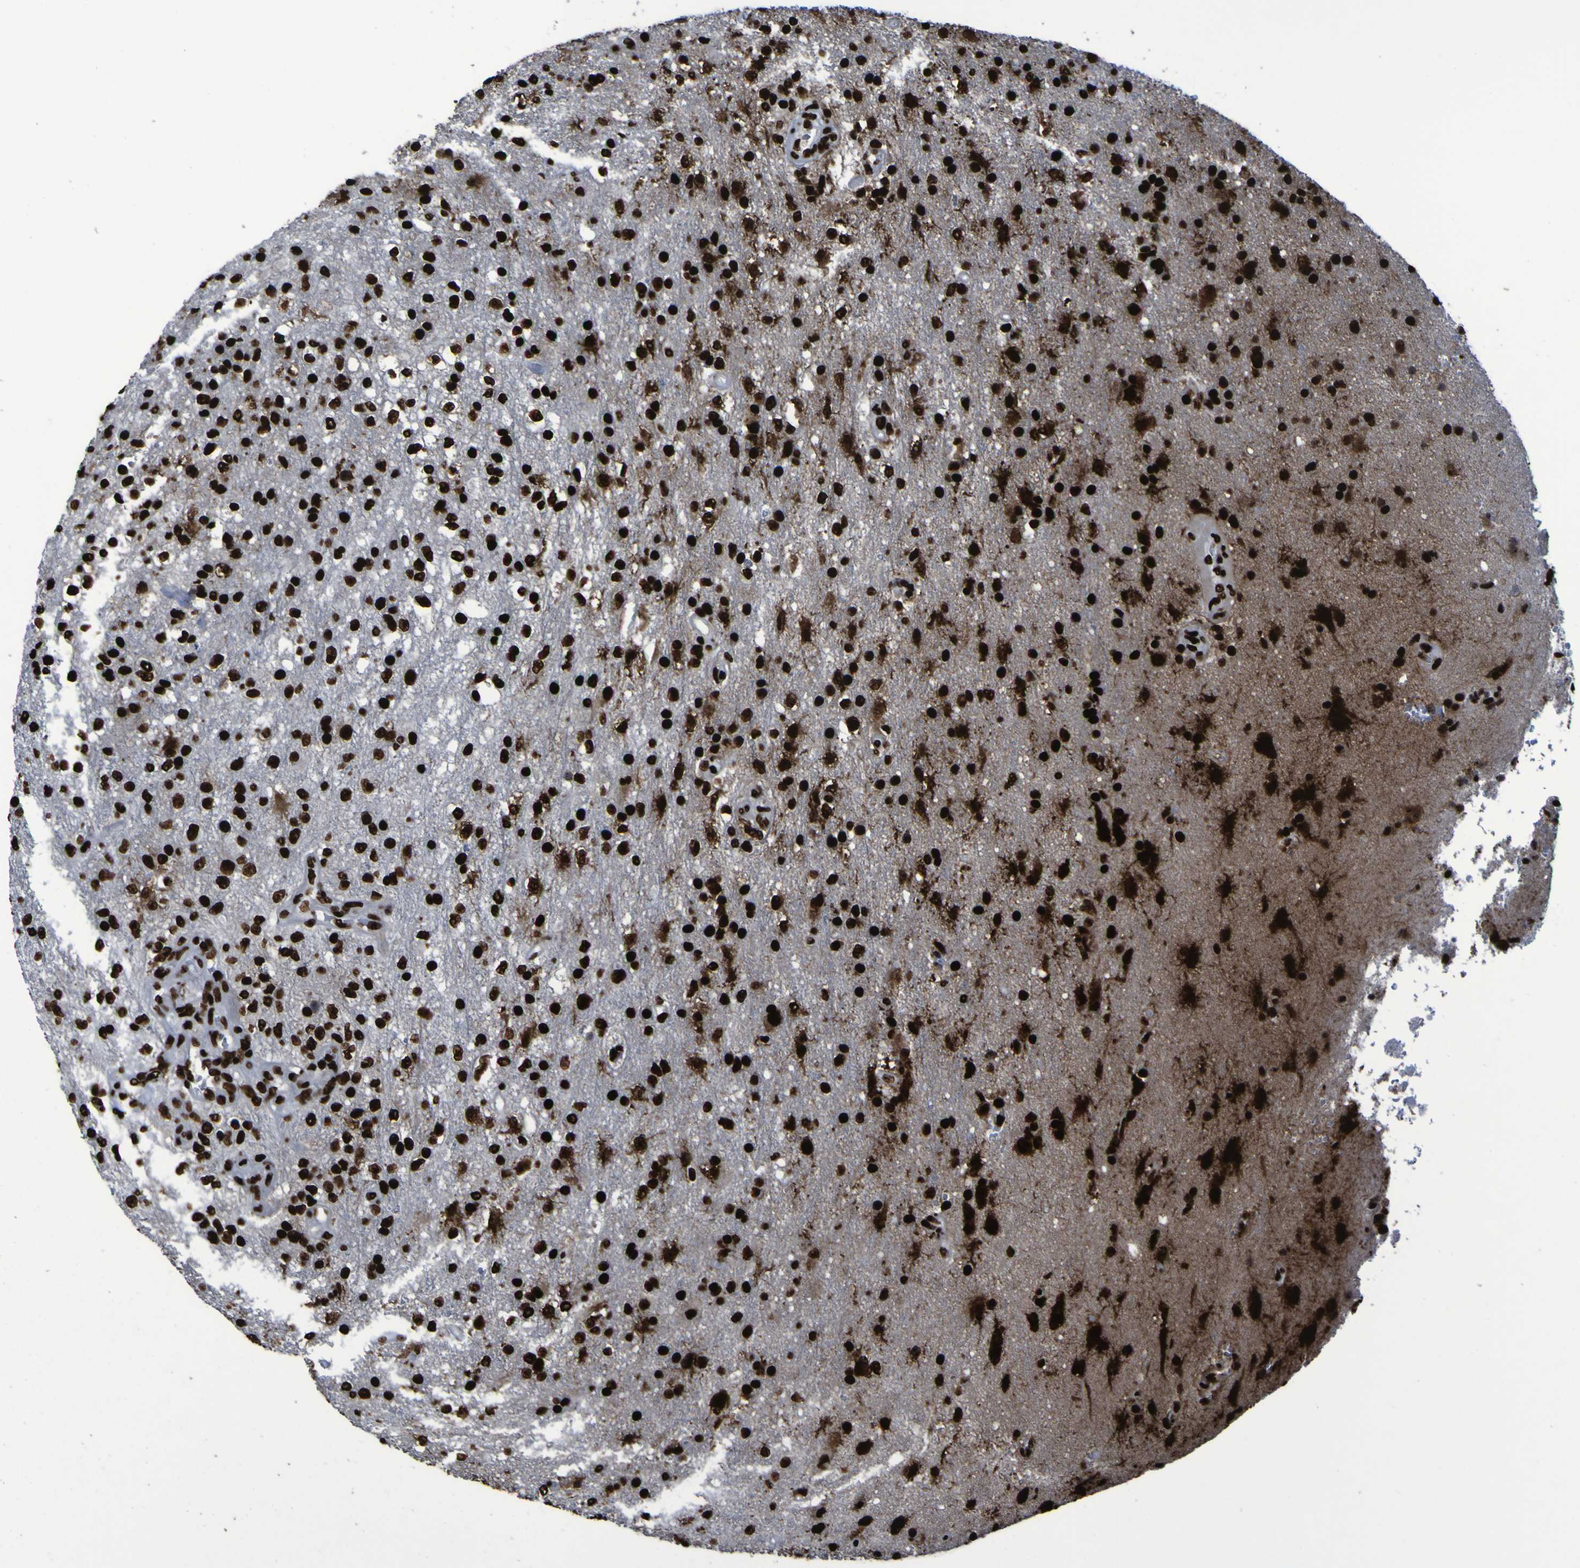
{"staining": {"intensity": "strong", "quantity": ">75%", "location": "cytoplasmic/membranous,nuclear"}, "tissue": "glioma", "cell_type": "Tumor cells", "image_type": "cancer", "snomed": [{"axis": "morphology", "description": "Normal tissue, NOS"}, {"axis": "morphology", "description": "Glioma, malignant, High grade"}, {"axis": "topography", "description": "Cerebral cortex"}], "caption": "Immunohistochemical staining of glioma exhibits high levels of strong cytoplasmic/membranous and nuclear protein positivity in approximately >75% of tumor cells.", "gene": "NPM1", "patient": {"sex": "male", "age": 77}}